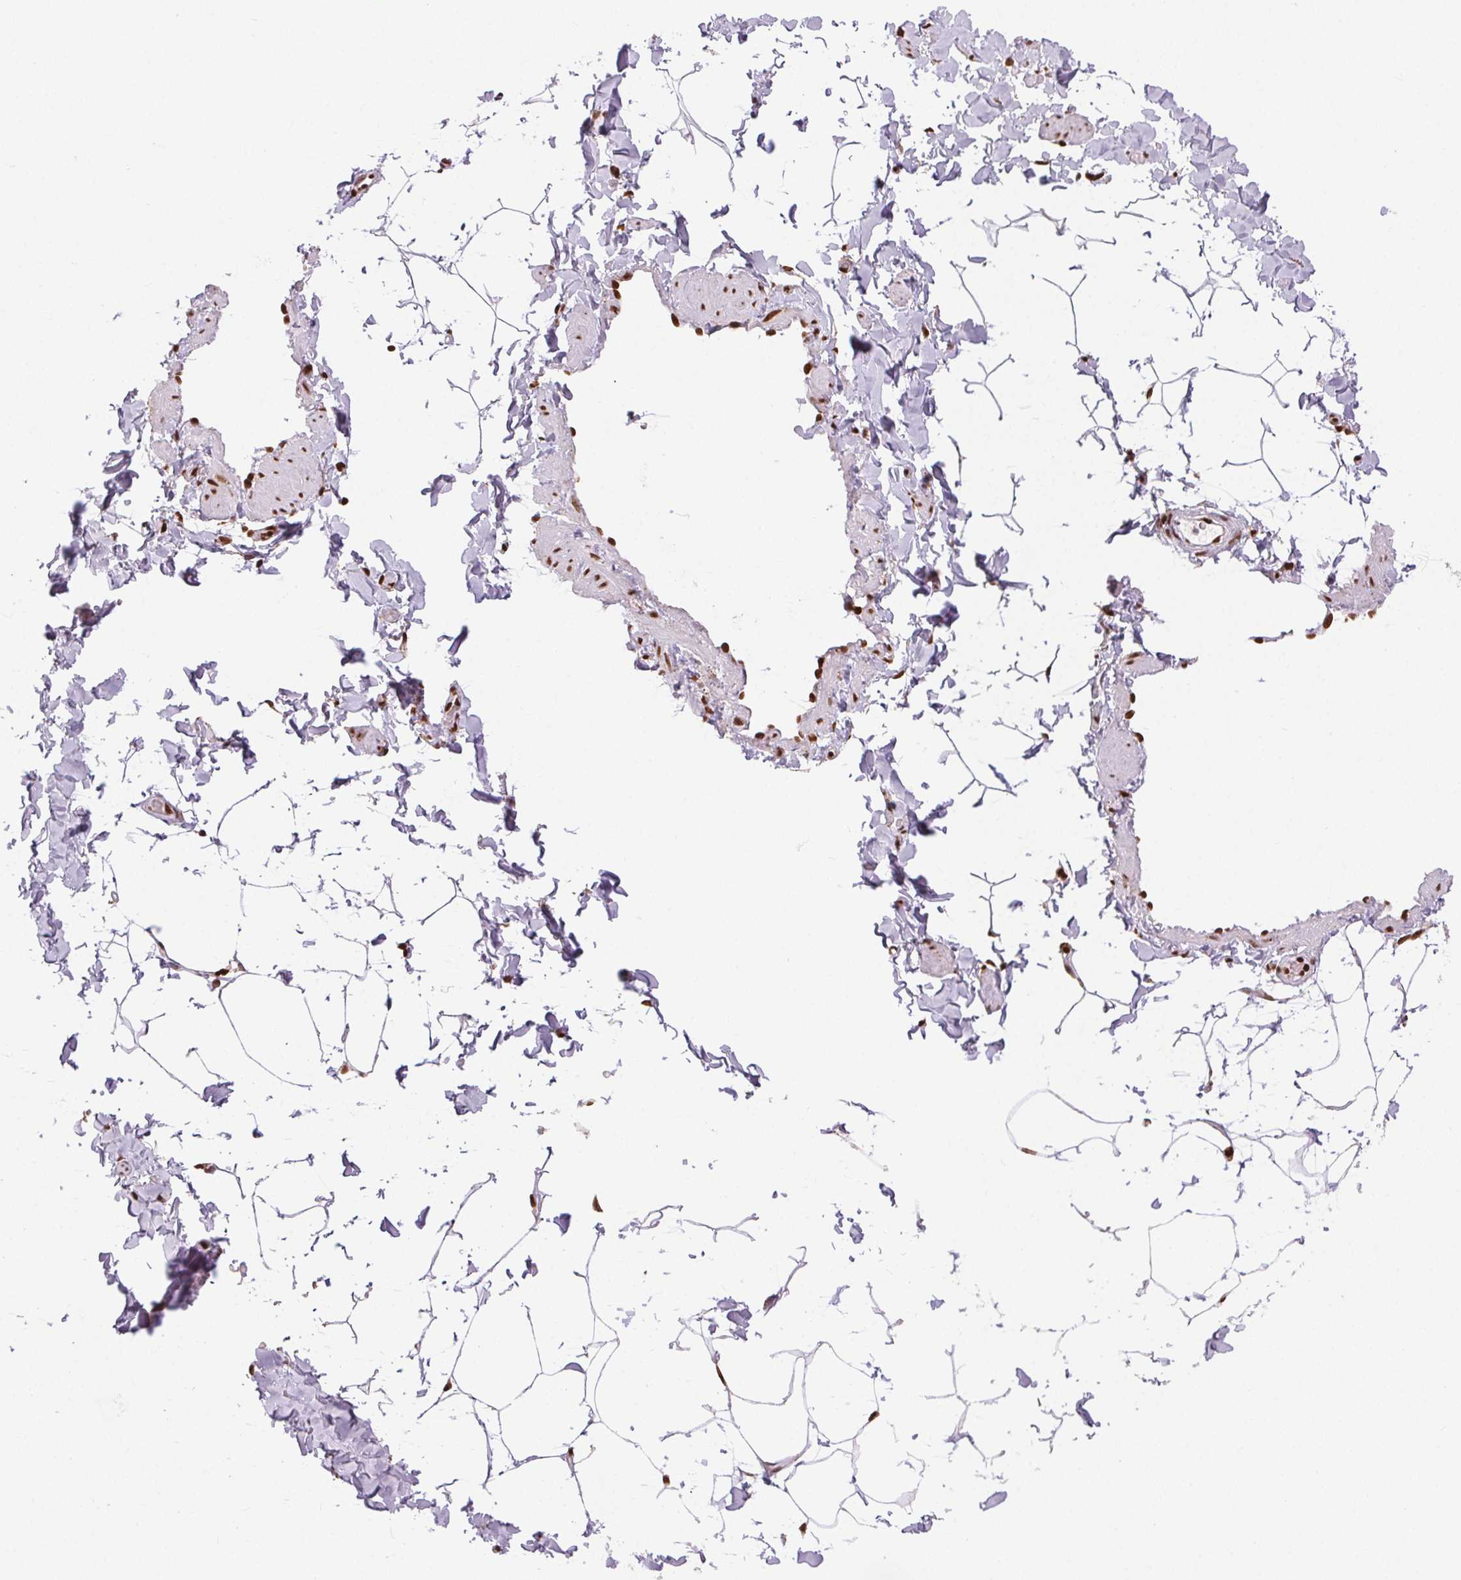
{"staining": {"intensity": "strong", "quantity": ">75%", "location": "nuclear"}, "tissue": "adipose tissue", "cell_type": "Adipocytes", "image_type": "normal", "snomed": [{"axis": "morphology", "description": "Normal tissue, NOS"}, {"axis": "topography", "description": "Epididymis"}, {"axis": "topography", "description": "Peripheral nerve tissue"}], "caption": "Protein expression analysis of unremarkable adipose tissue shows strong nuclear staining in approximately >75% of adipocytes. Immunohistochemistry stains the protein of interest in brown and the nuclei are stained blue.", "gene": "ZNF80", "patient": {"sex": "male", "age": 32}}